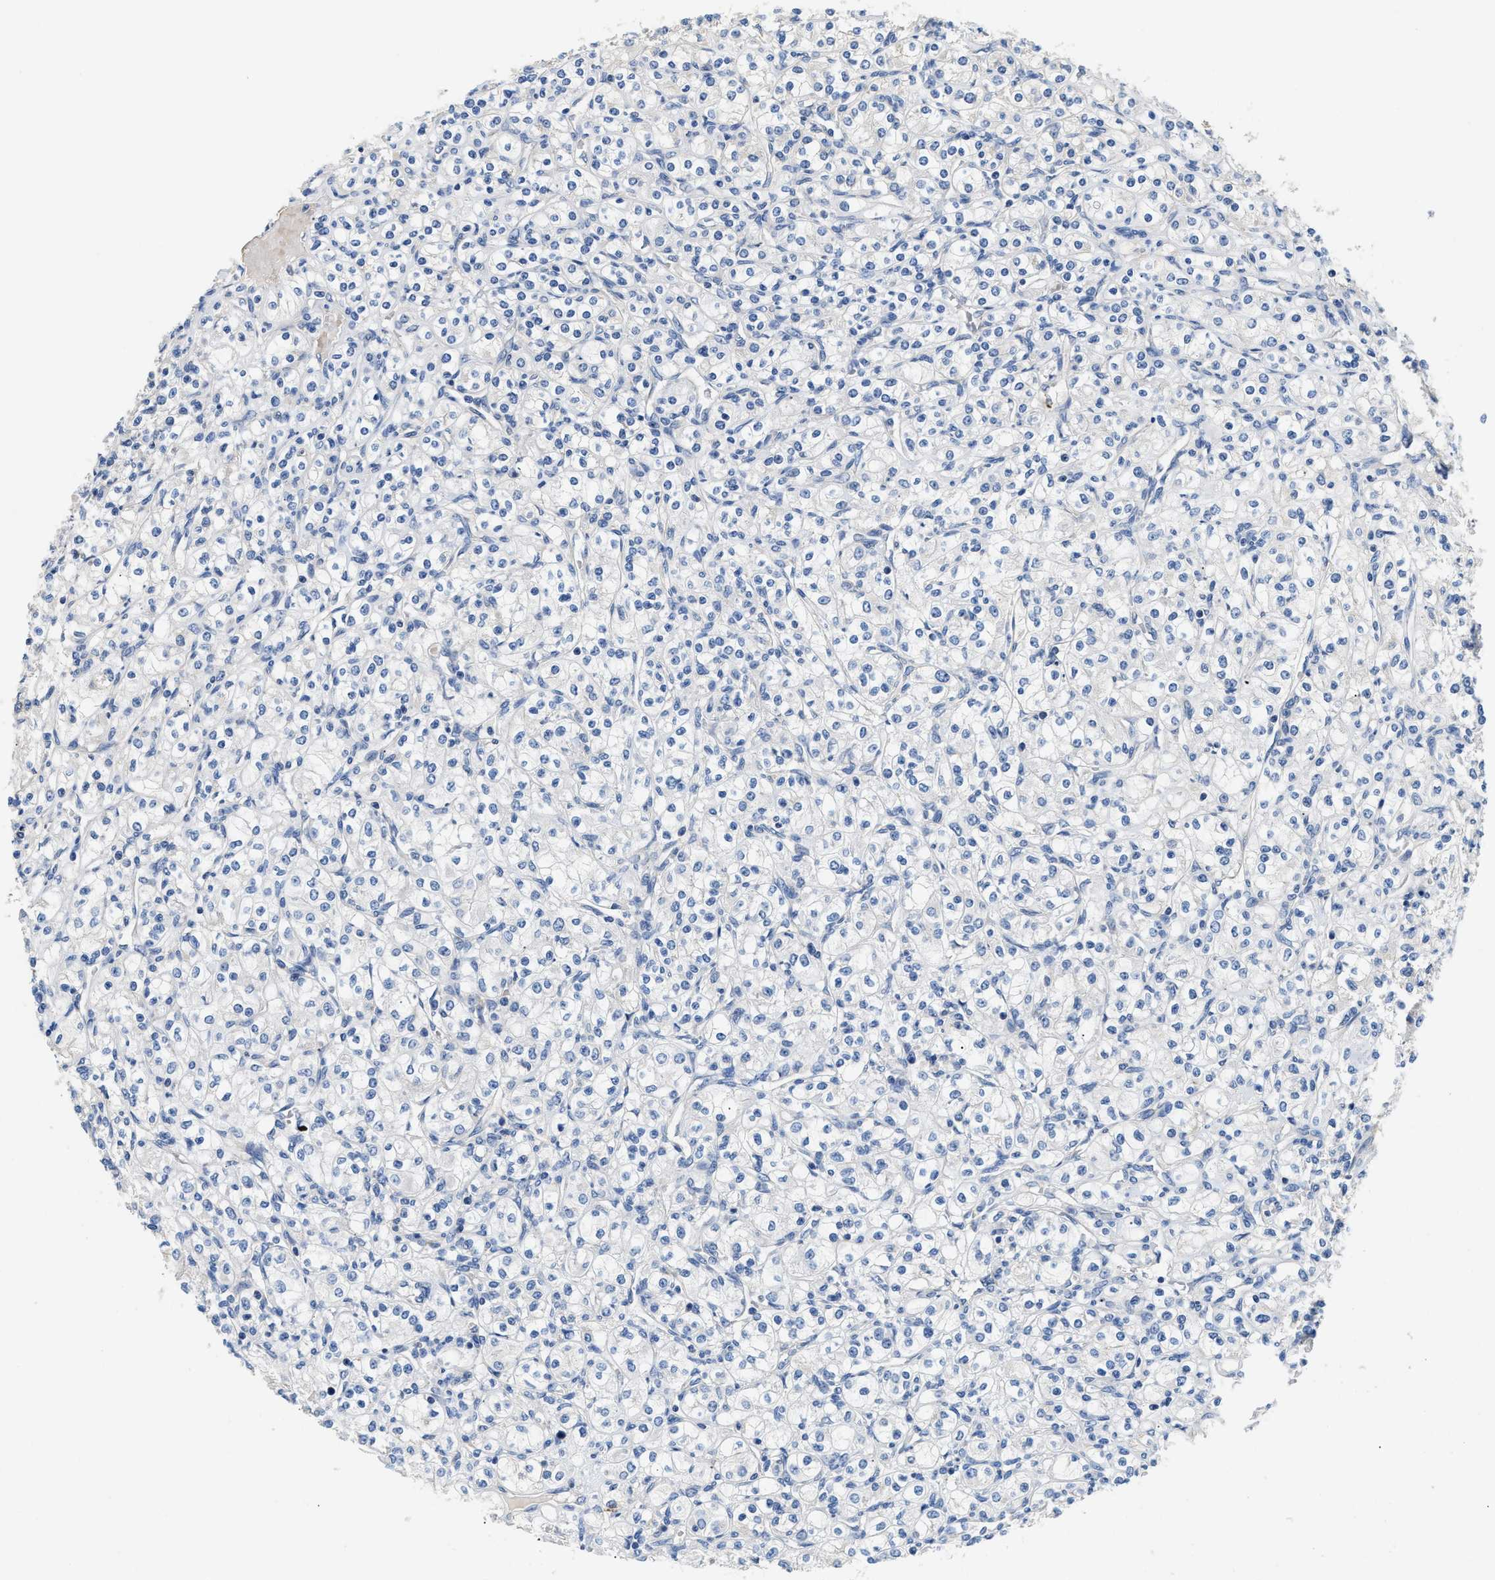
{"staining": {"intensity": "negative", "quantity": "none", "location": "none"}, "tissue": "renal cancer", "cell_type": "Tumor cells", "image_type": "cancer", "snomed": [{"axis": "morphology", "description": "Adenocarcinoma, NOS"}, {"axis": "topography", "description": "Kidney"}], "caption": "Tumor cells are negative for protein expression in human renal adenocarcinoma. (DAB (3,3'-diaminobenzidine) IHC visualized using brightfield microscopy, high magnification).", "gene": "IL17RC", "patient": {"sex": "male", "age": 77}}